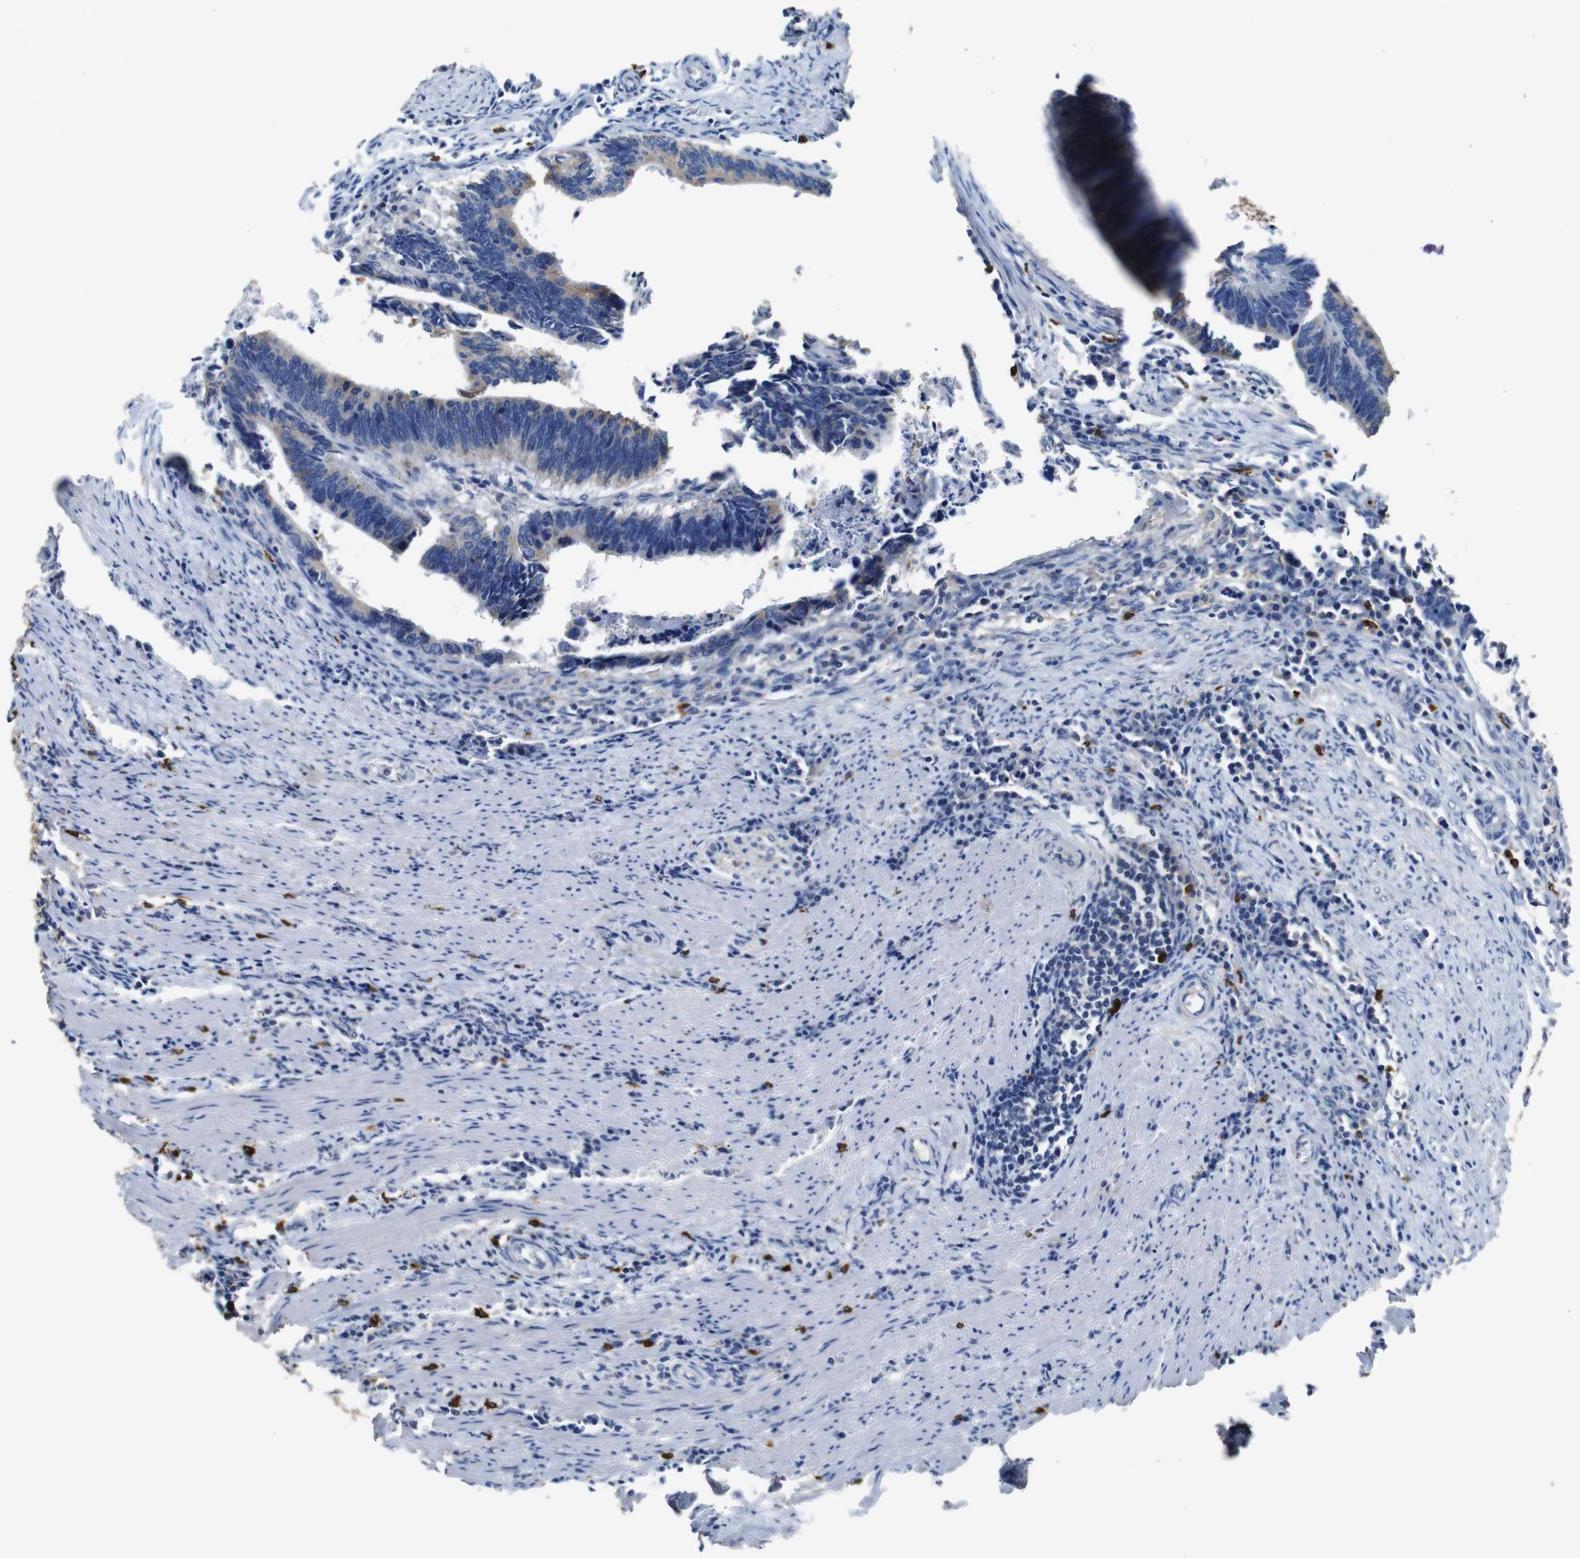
{"staining": {"intensity": "weak", "quantity": "25%-75%", "location": "cytoplasmic/membranous"}, "tissue": "colorectal cancer", "cell_type": "Tumor cells", "image_type": "cancer", "snomed": [{"axis": "morphology", "description": "Adenocarcinoma, NOS"}, {"axis": "topography", "description": "Colon"}], "caption": "Brown immunohistochemical staining in colorectal cancer (adenocarcinoma) reveals weak cytoplasmic/membranous staining in approximately 25%-75% of tumor cells. (Stains: DAB in brown, nuclei in blue, Microscopy: brightfield microscopy at high magnification).", "gene": "GLIPR1", "patient": {"sex": "male", "age": 72}}